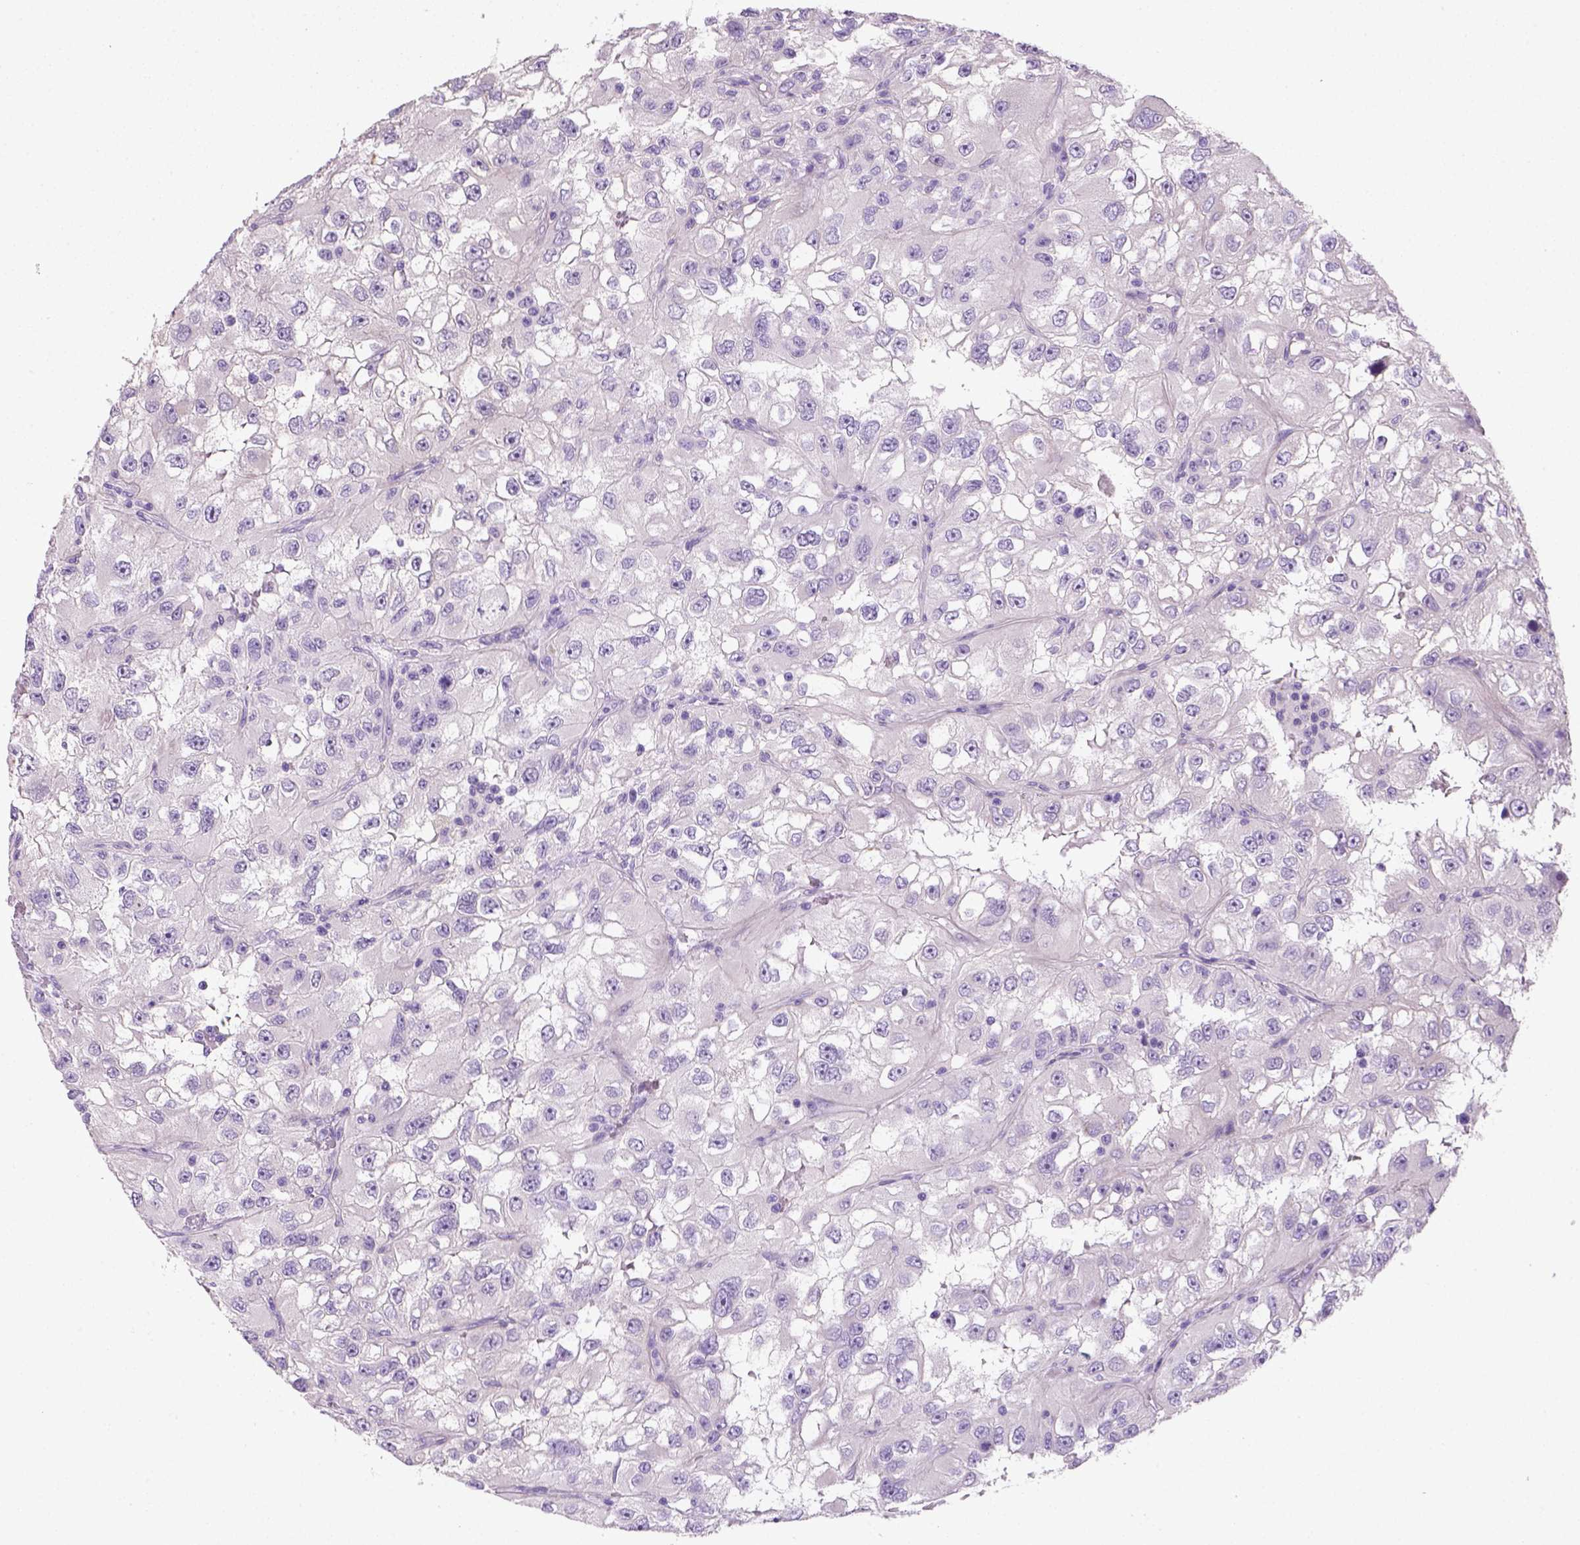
{"staining": {"intensity": "negative", "quantity": "none", "location": "none"}, "tissue": "renal cancer", "cell_type": "Tumor cells", "image_type": "cancer", "snomed": [{"axis": "morphology", "description": "Adenocarcinoma, NOS"}, {"axis": "topography", "description": "Kidney"}], "caption": "Renal adenocarcinoma was stained to show a protein in brown. There is no significant positivity in tumor cells.", "gene": "KRT71", "patient": {"sex": "male", "age": 64}}